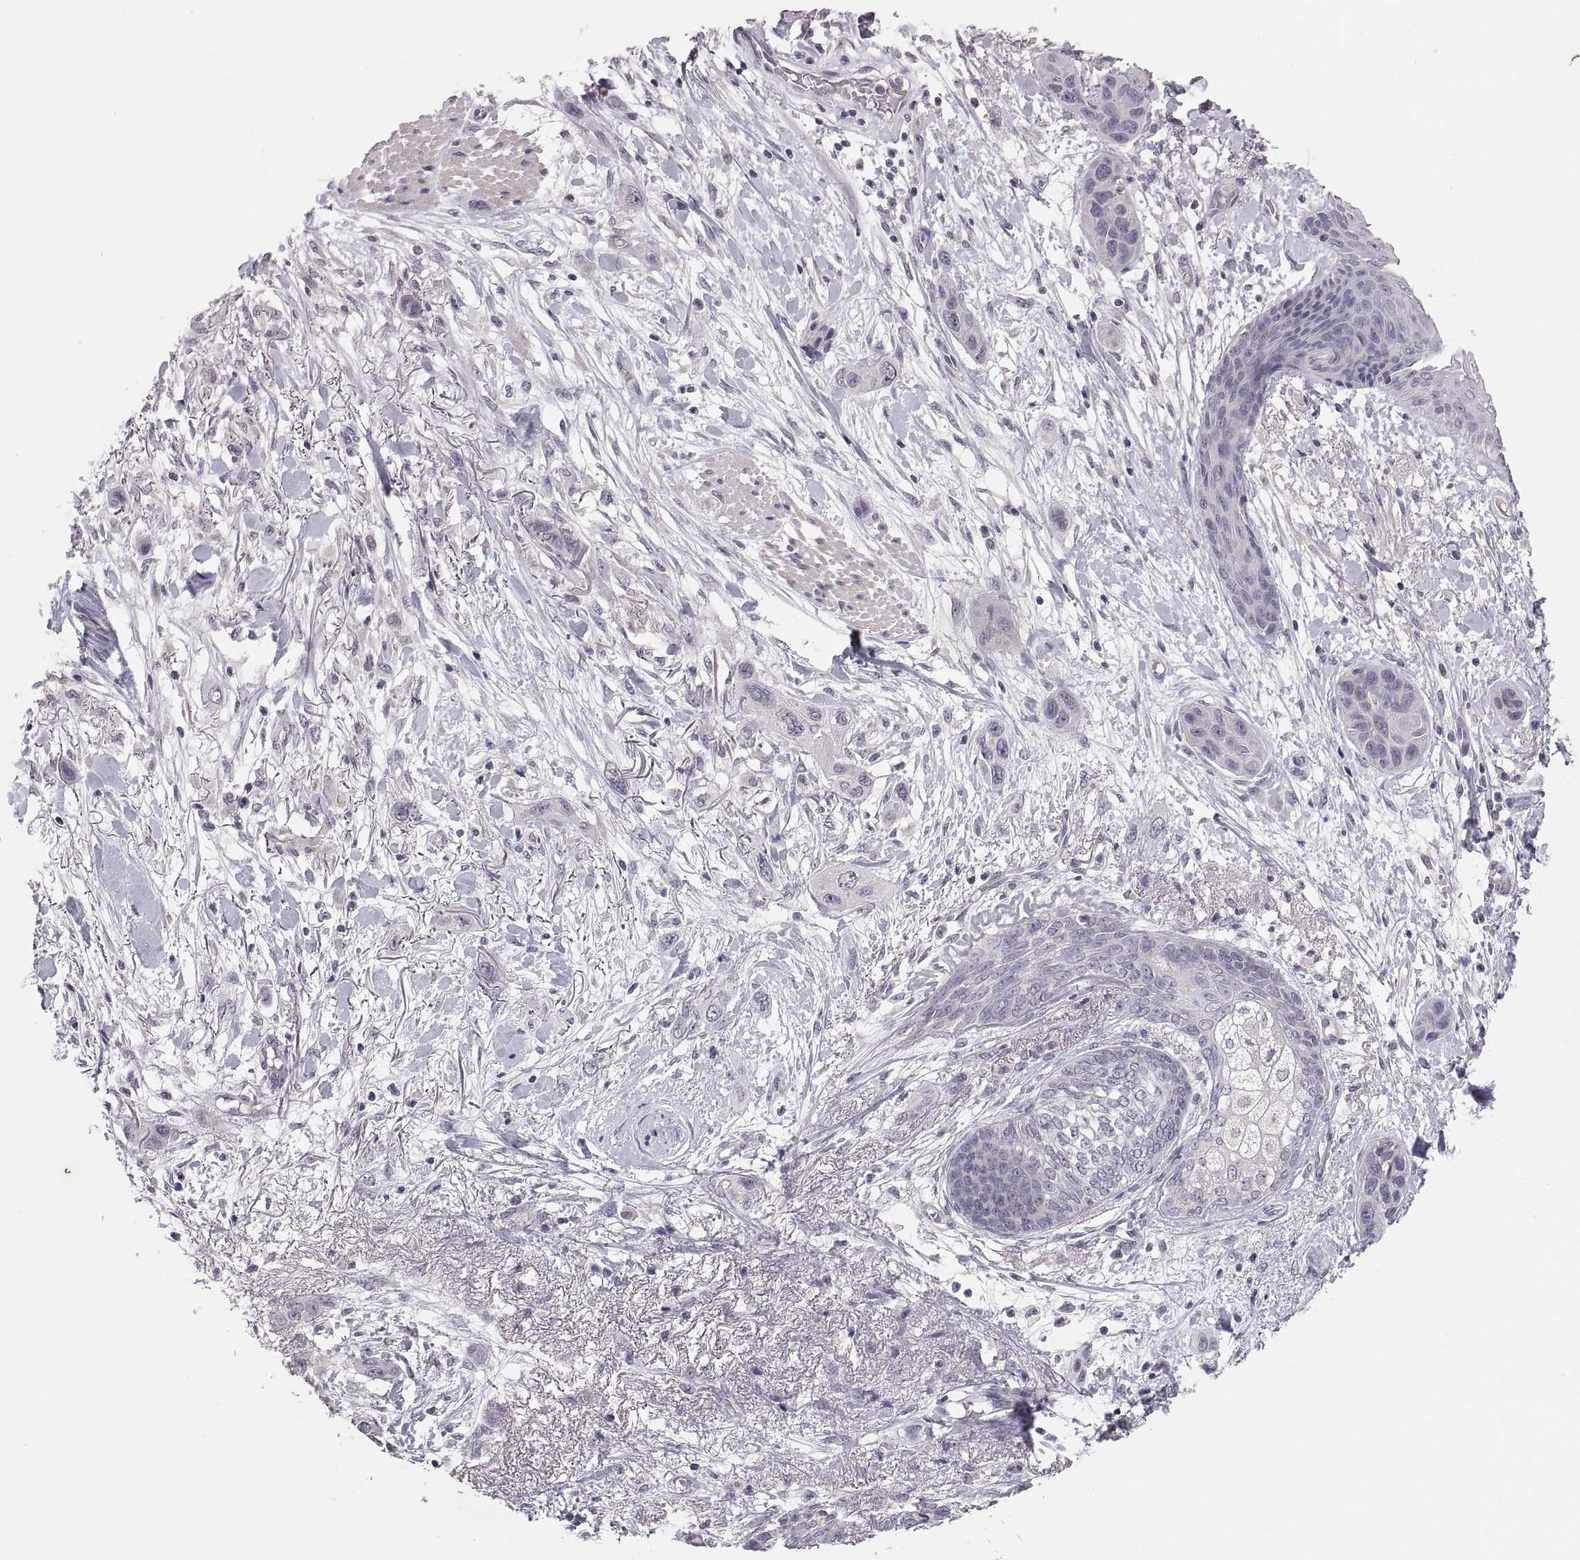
{"staining": {"intensity": "negative", "quantity": "none", "location": "none"}, "tissue": "skin cancer", "cell_type": "Tumor cells", "image_type": "cancer", "snomed": [{"axis": "morphology", "description": "Squamous cell carcinoma, NOS"}, {"axis": "topography", "description": "Skin"}], "caption": "An immunohistochemistry (IHC) histopathology image of skin squamous cell carcinoma is shown. There is no staining in tumor cells of skin squamous cell carcinoma. (Stains: DAB (3,3'-diaminobenzidine) immunohistochemistry (IHC) with hematoxylin counter stain, Microscopy: brightfield microscopy at high magnification).", "gene": "PAX2", "patient": {"sex": "male", "age": 79}}